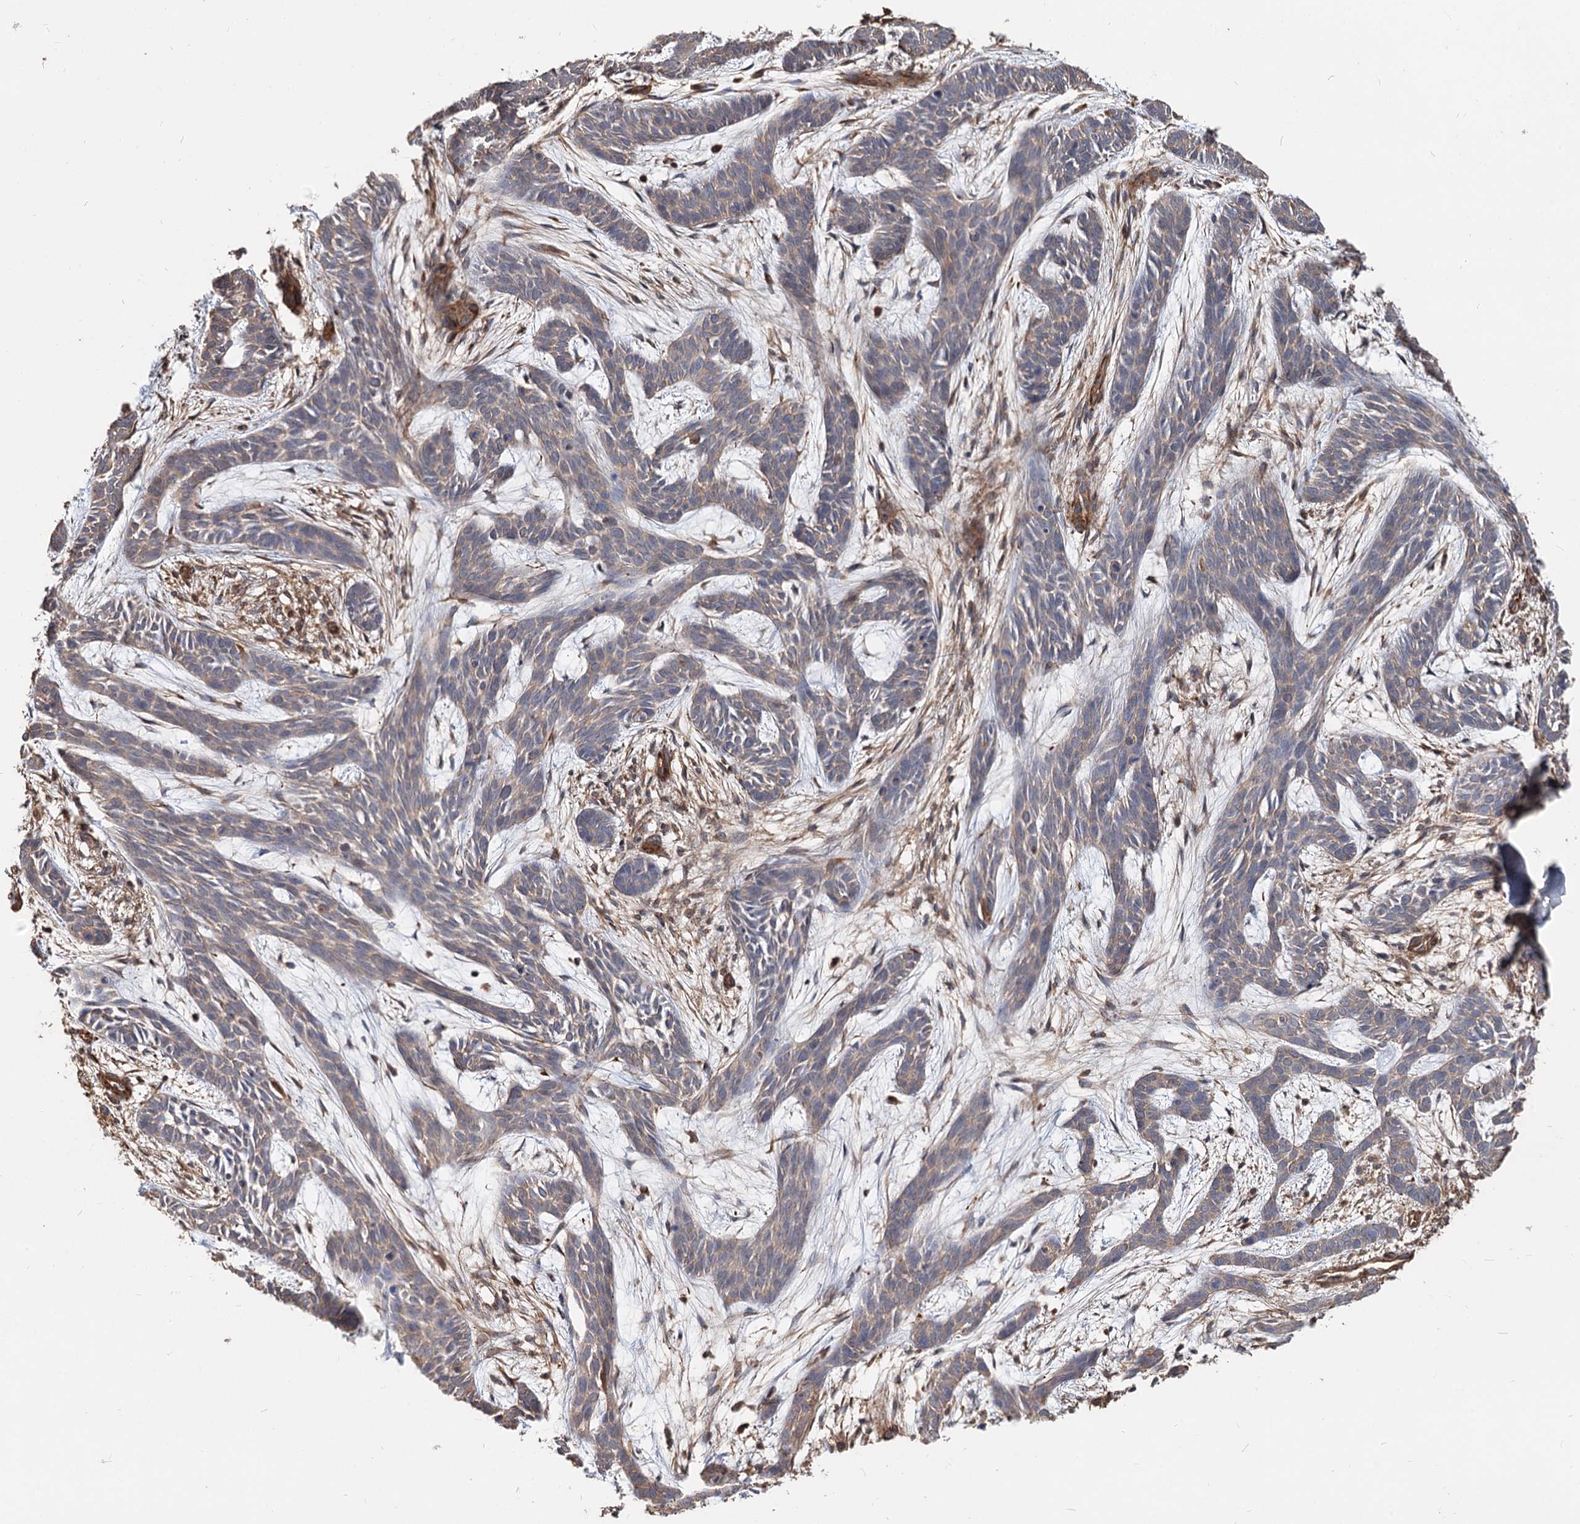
{"staining": {"intensity": "weak", "quantity": "<25%", "location": "cytoplasmic/membranous"}, "tissue": "skin cancer", "cell_type": "Tumor cells", "image_type": "cancer", "snomed": [{"axis": "morphology", "description": "Basal cell carcinoma"}, {"axis": "topography", "description": "Skin"}], "caption": "IHC of human skin cancer shows no expression in tumor cells. Brightfield microscopy of immunohistochemistry (IHC) stained with DAB (3,3'-diaminobenzidine) (brown) and hematoxylin (blue), captured at high magnification.", "gene": "SPART", "patient": {"sex": "male", "age": 89}}